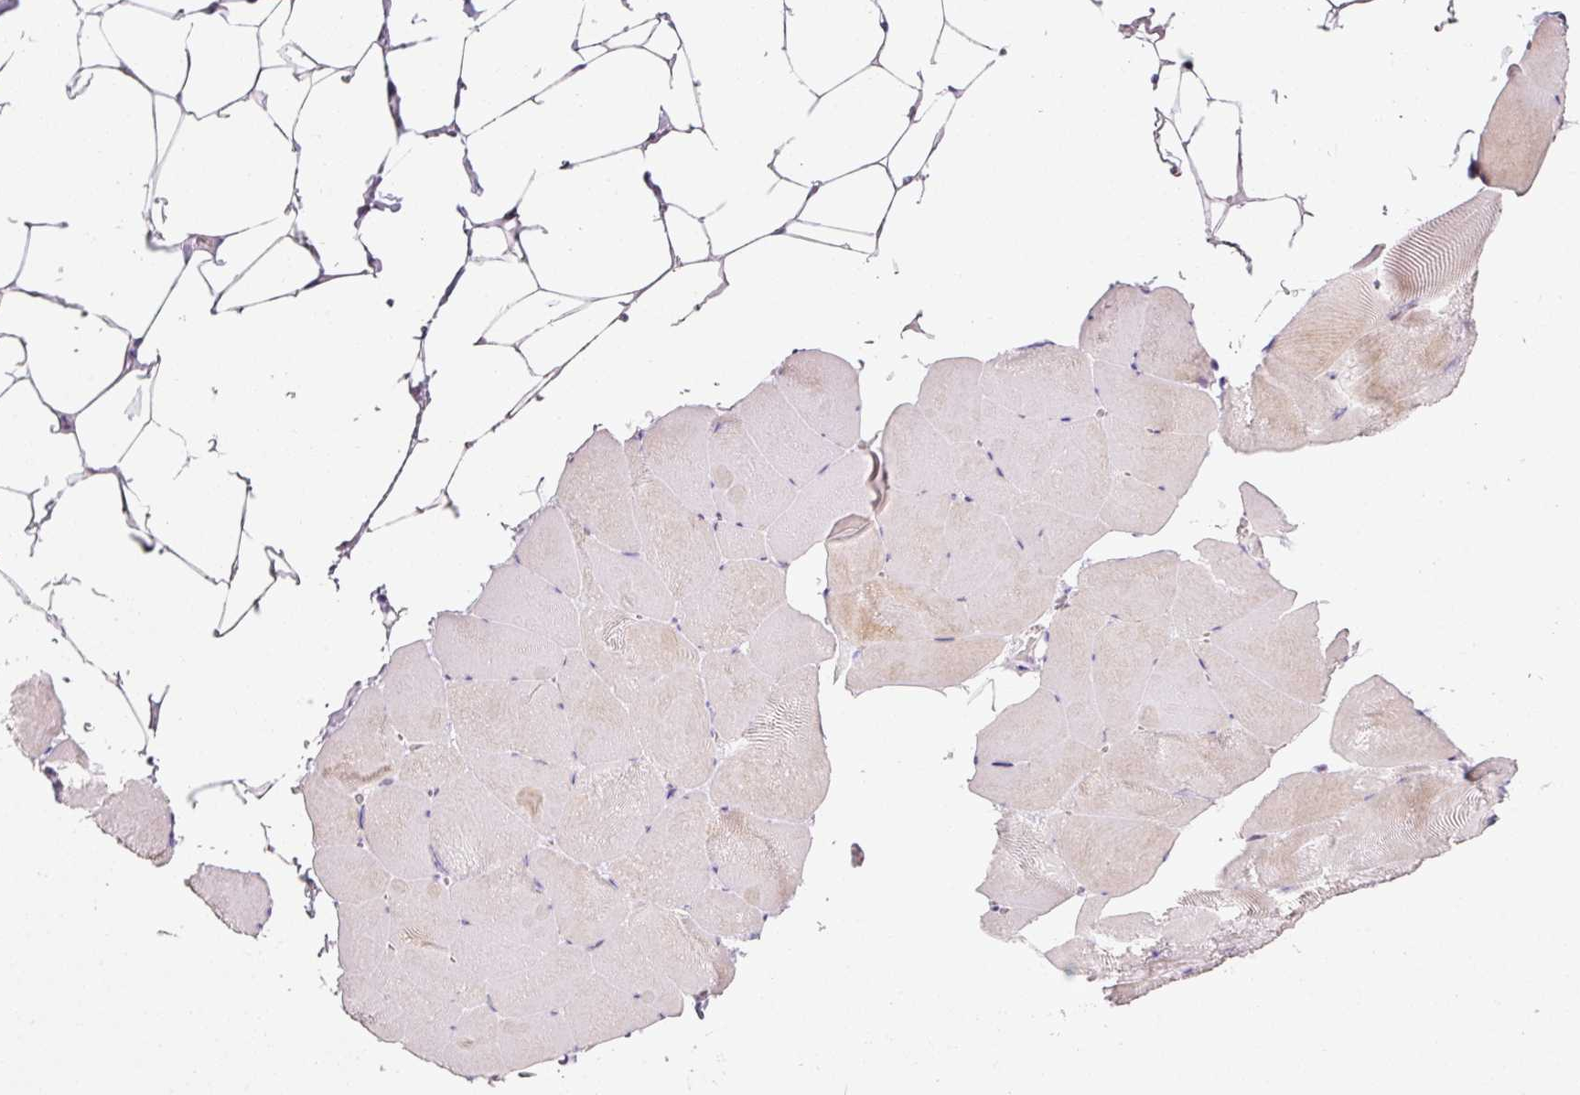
{"staining": {"intensity": "weak", "quantity": "<25%", "location": "cytoplasmic/membranous"}, "tissue": "skeletal muscle", "cell_type": "Myocytes", "image_type": "normal", "snomed": [{"axis": "morphology", "description": "Normal tissue, NOS"}, {"axis": "topography", "description": "Skeletal muscle"}], "caption": "Immunohistochemistry image of normal skeletal muscle: skeletal muscle stained with DAB (3,3'-diaminobenzidine) shows no significant protein positivity in myocytes.", "gene": "ANKRD20A1", "patient": {"sex": "female", "age": 64}}